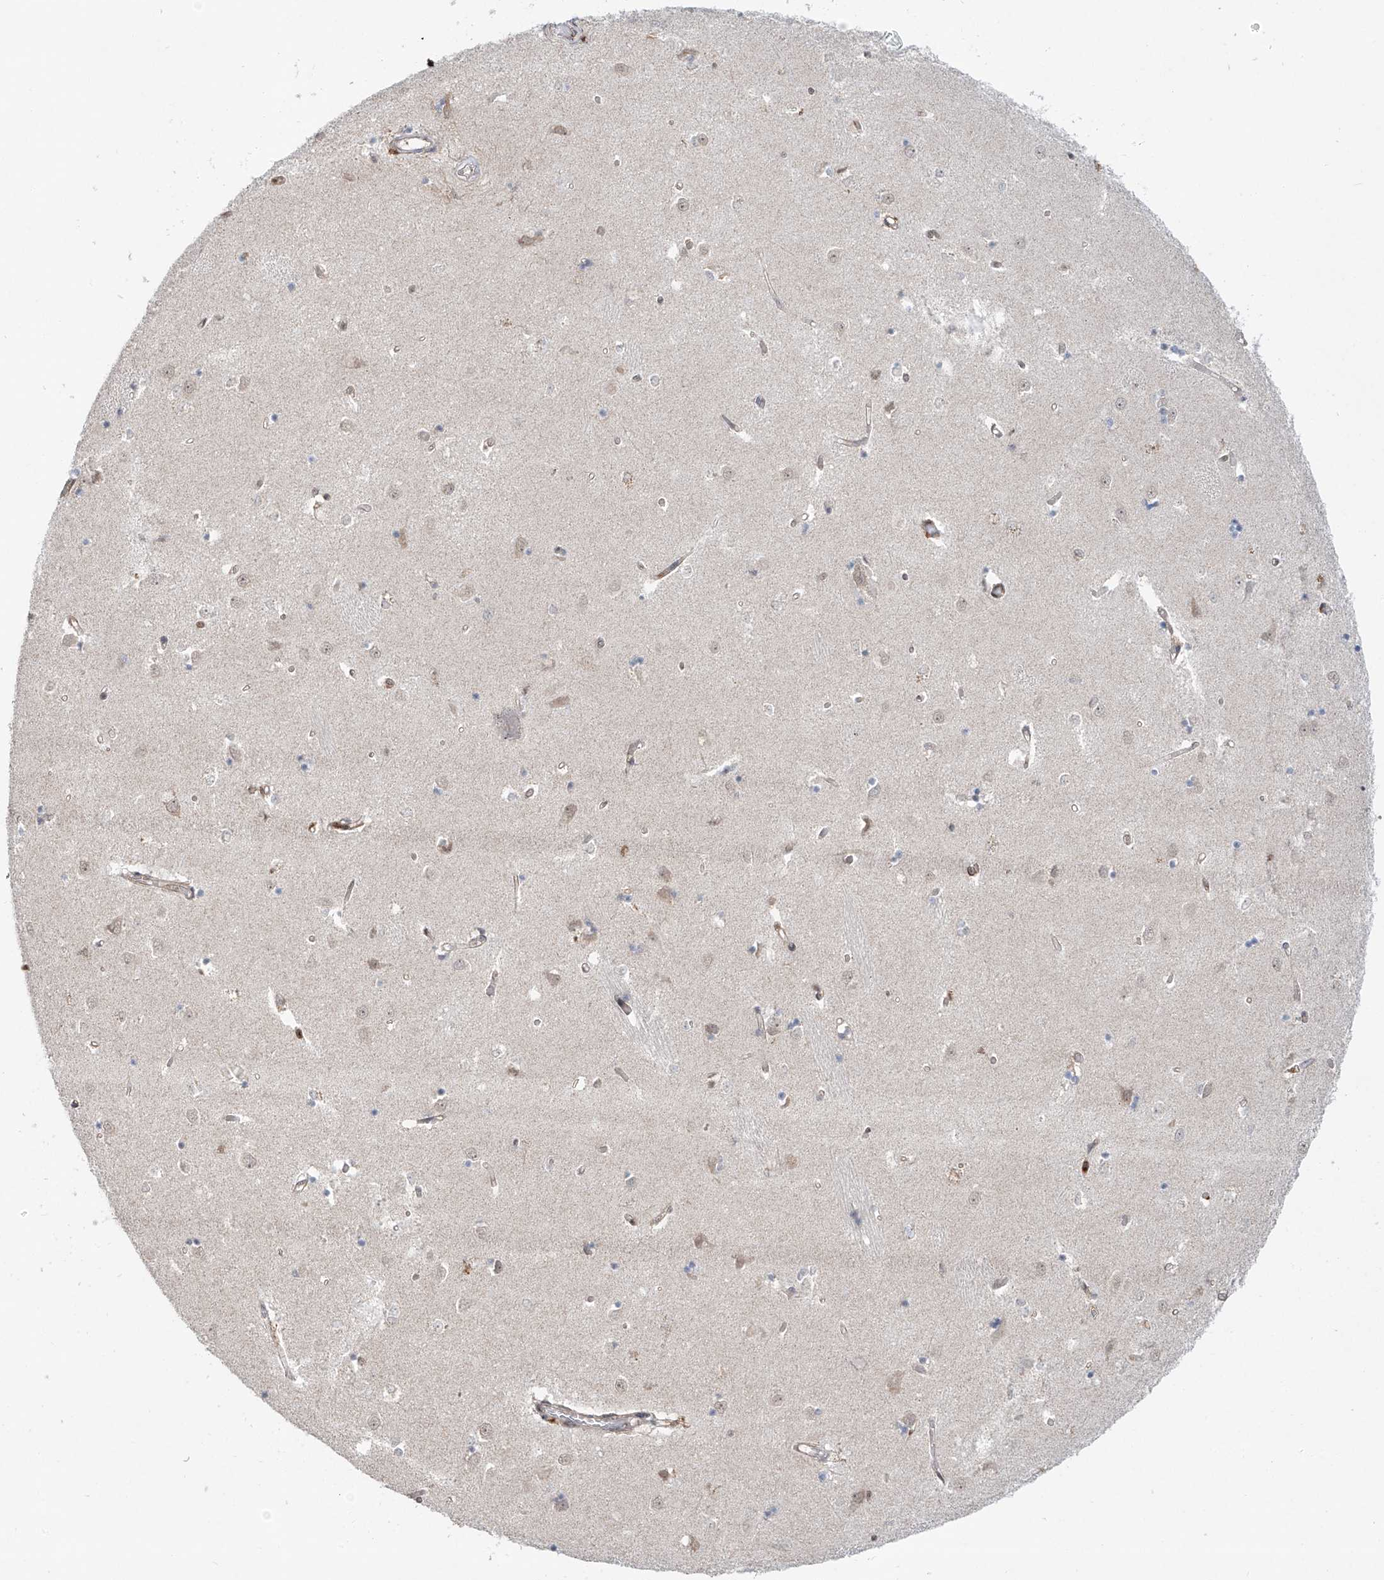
{"staining": {"intensity": "weak", "quantity": "<25%", "location": "nuclear"}, "tissue": "caudate", "cell_type": "Glial cells", "image_type": "normal", "snomed": [{"axis": "morphology", "description": "Normal tissue, NOS"}, {"axis": "topography", "description": "Lateral ventricle wall"}], "caption": "This is a histopathology image of immunohistochemistry staining of unremarkable caudate, which shows no staining in glial cells.", "gene": "DZIP1L", "patient": {"sex": "male", "age": 45}}